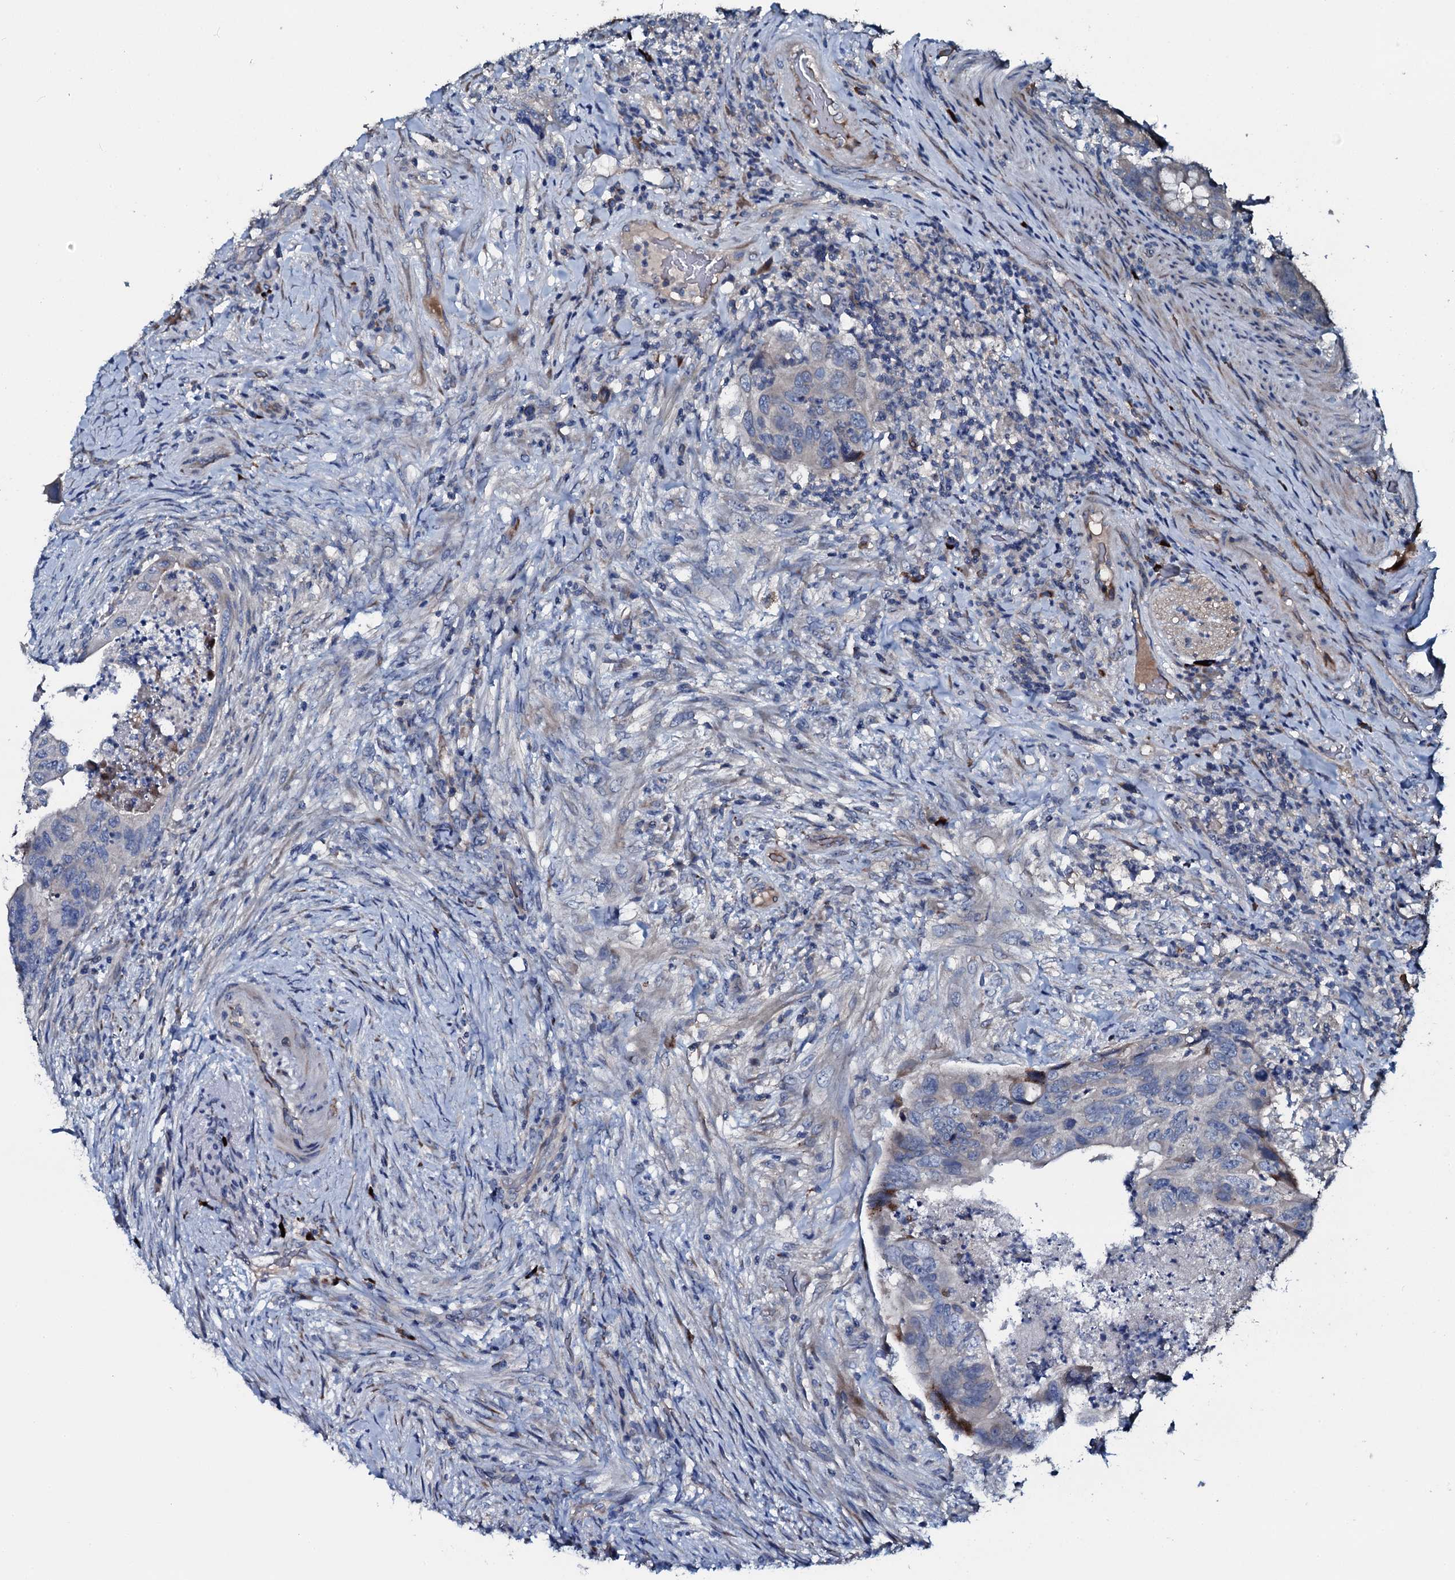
{"staining": {"intensity": "negative", "quantity": "none", "location": "none"}, "tissue": "colorectal cancer", "cell_type": "Tumor cells", "image_type": "cancer", "snomed": [{"axis": "morphology", "description": "Adenocarcinoma, NOS"}, {"axis": "topography", "description": "Rectum"}], "caption": "Tumor cells are negative for brown protein staining in colorectal cancer.", "gene": "IL12B", "patient": {"sex": "male", "age": 63}}